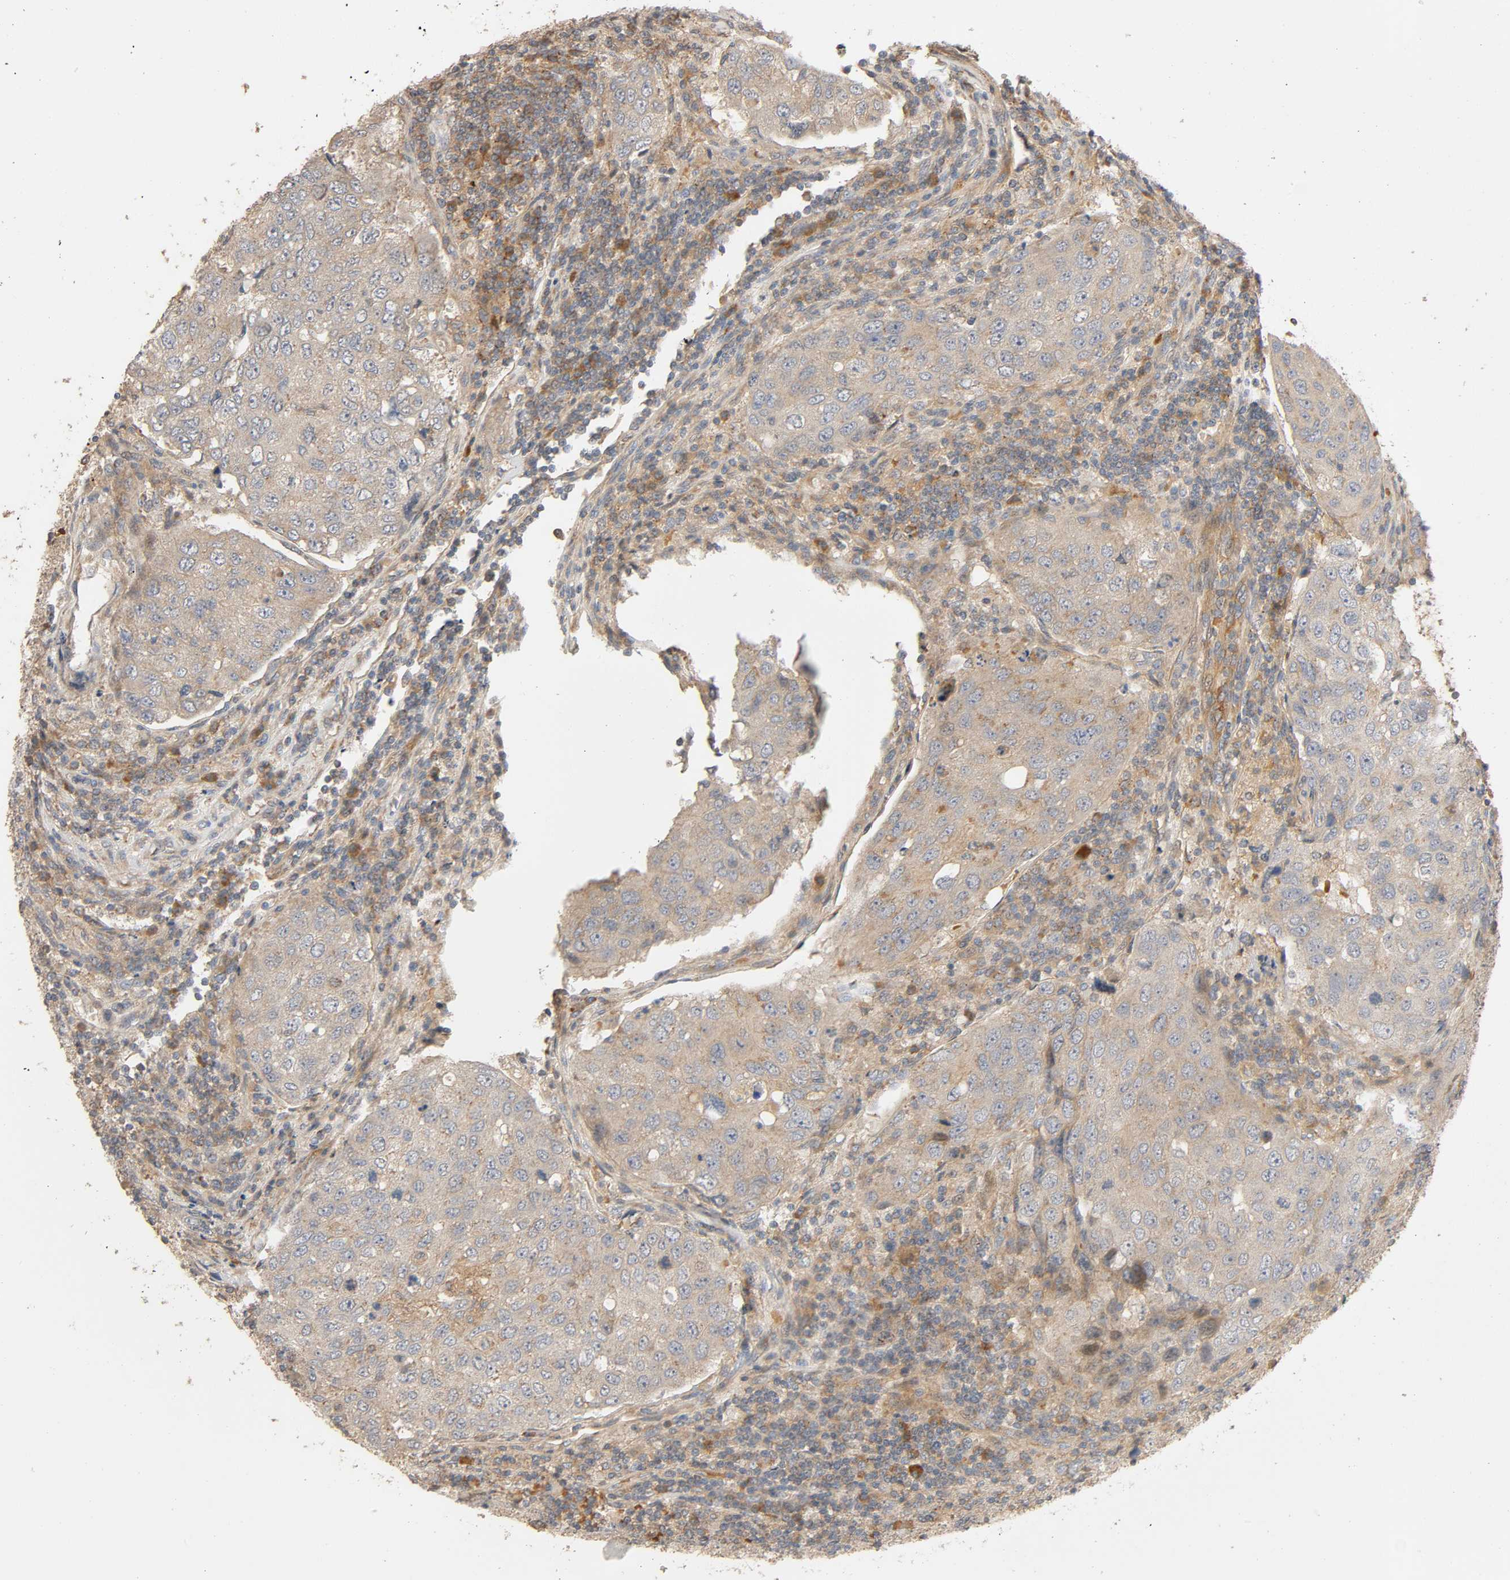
{"staining": {"intensity": "weak", "quantity": ">75%", "location": "cytoplasmic/membranous"}, "tissue": "urothelial cancer", "cell_type": "Tumor cells", "image_type": "cancer", "snomed": [{"axis": "morphology", "description": "Urothelial carcinoma, High grade"}, {"axis": "topography", "description": "Lymph node"}, {"axis": "topography", "description": "Urinary bladder"}], "caption": "Protein expression analysis of urothelial cancer shows weak cytoplasmic/membranous positivity in about >75% of tumor cells. (DAB IHC, brown staining for protein, blue staining for nuclei).", "gene": "SGSM1", "patient": {"sex": "male", "age": 51}}